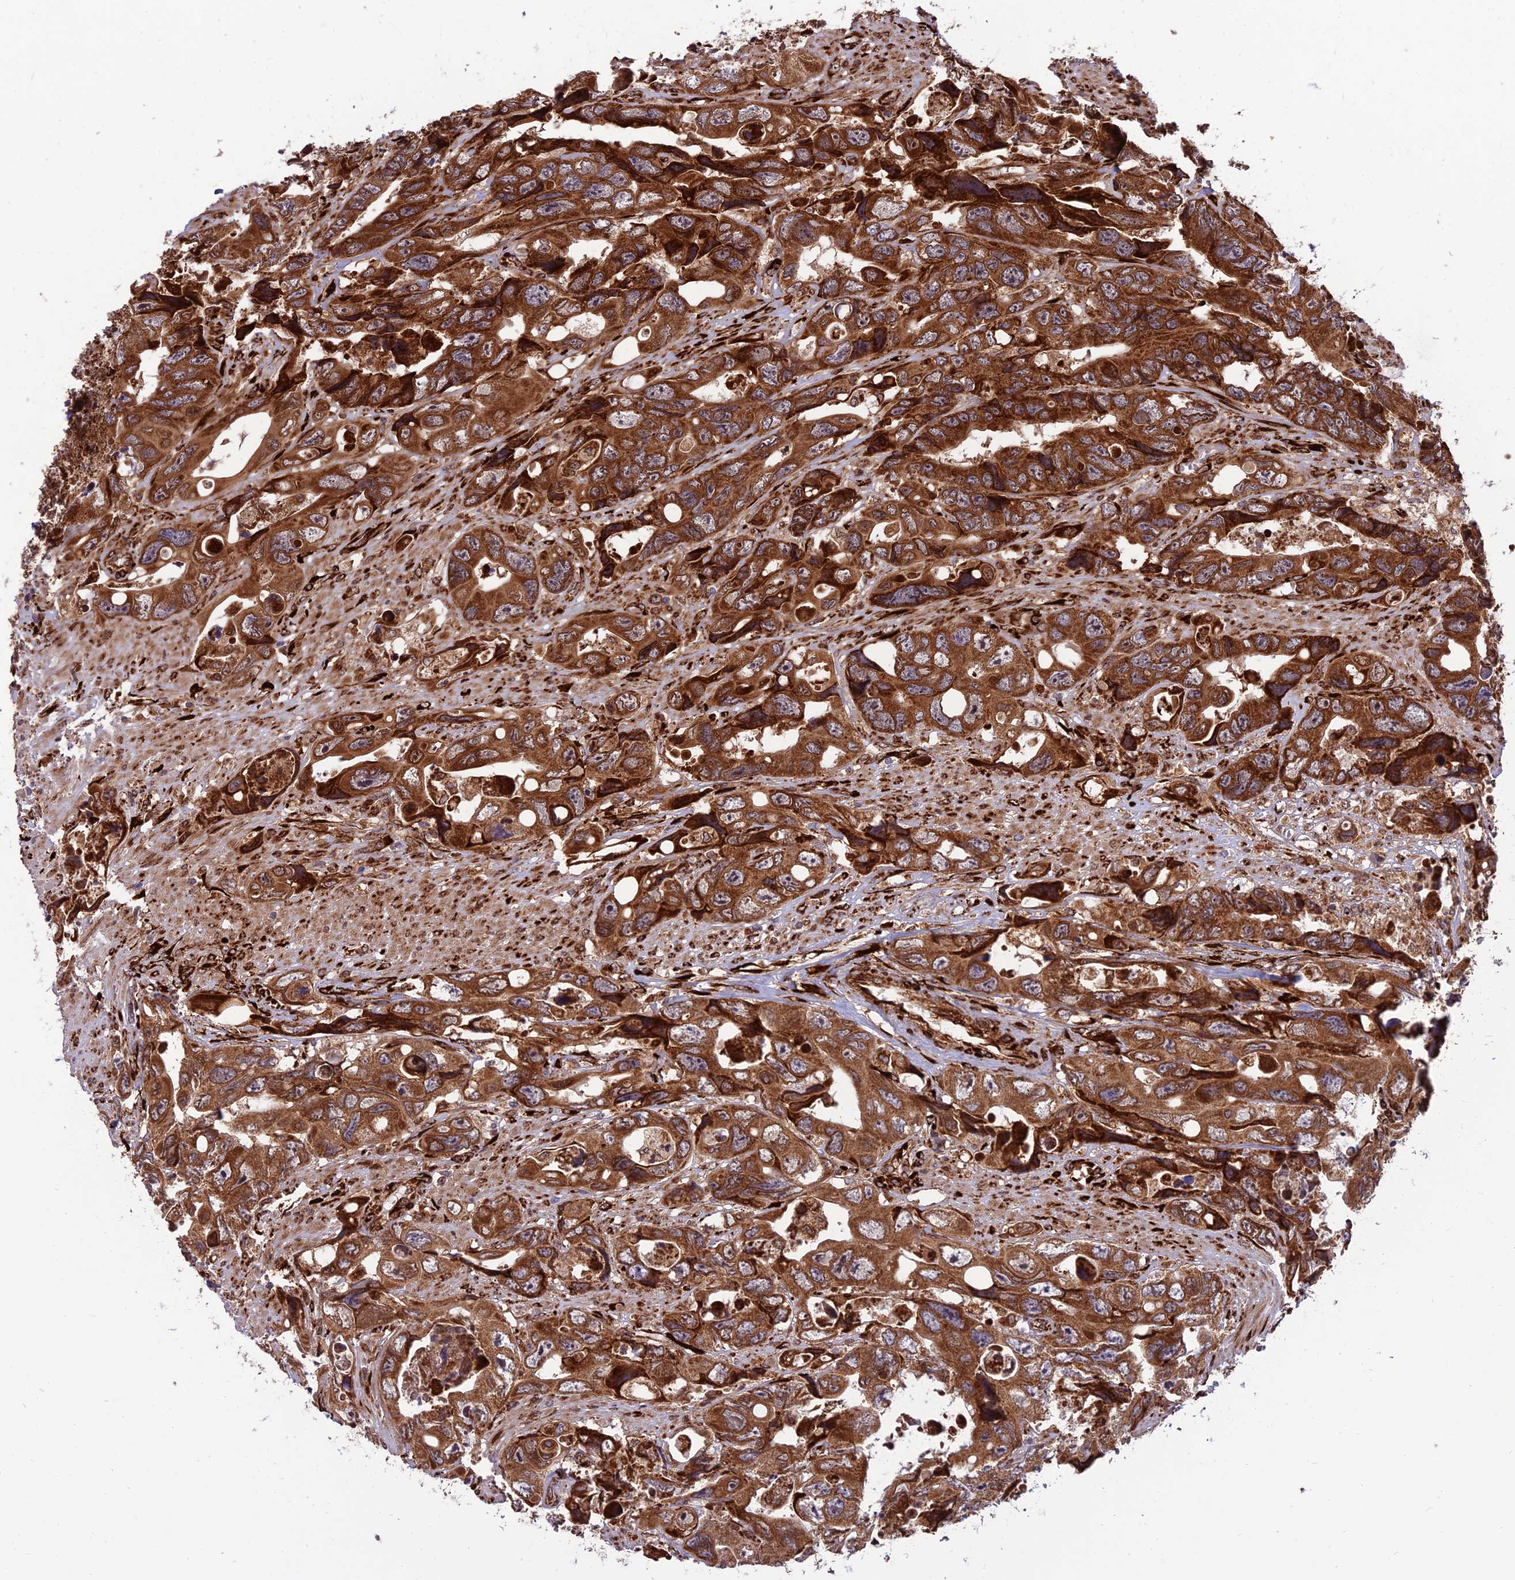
{"staining": {"intensity": "strong", "quantity": ">75%", "location": "cytoplasmic/membranous"}, "tissue": "colorectal cancer", "cell_type": "Tumor cells", "image_type": "cancer", "snomed": [{"axis": "morphology", "description": "Adenocarcinoma, NOS"}, {"axis": "topography", "description": "Rectum"}], "caption": "Colorectal cancer (adenocarcinoma) stained with DAB immunohistochemistry (IHC) demonstrates high levels of strong cytoplasmic/membranous expression in approximately >75% of tumor cells.", "gene": "CRTAP", "patient": {"sex": "male", "age": 57}}